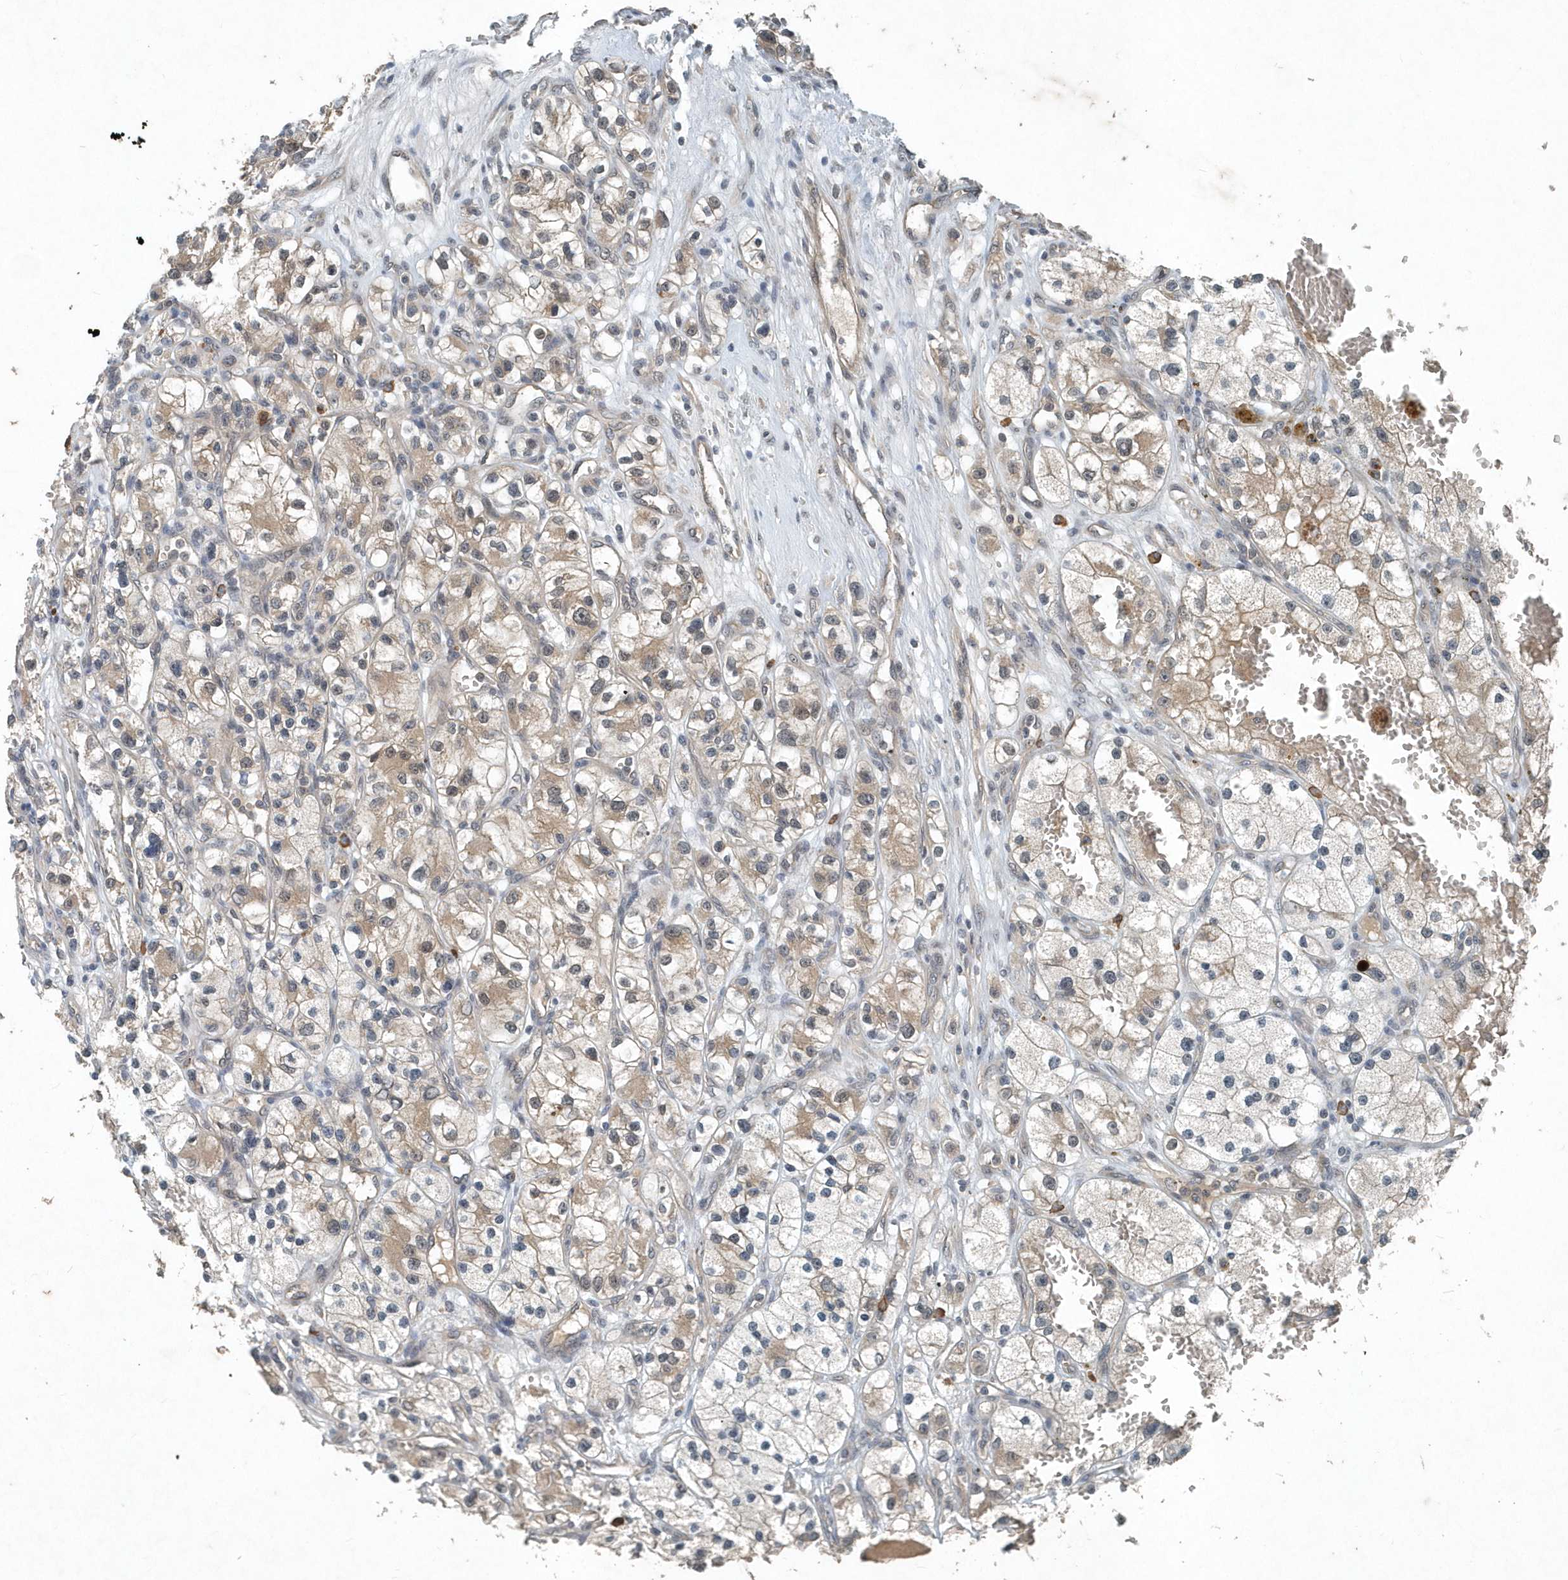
{"staining": {"intensity": "weak", "quantity": "<25%", "location": "cytoplasmic/membranous"}, "tissue": "renal cancer", "cell_type": "Tumor cells", "image_type": "cancer", "snomed": [{"axis": "morphology", "description": "Adenocarcinoma, NOS"}, {"axis": "topography", "description": "Kidney"}], "caption": "The immunohistochemistry (IHC) photomicrograph has no significant expression in tumor cells of renal cancer tissue.", "gene": "SCFD2", "patient": {"sex": "female", "age": 57}}